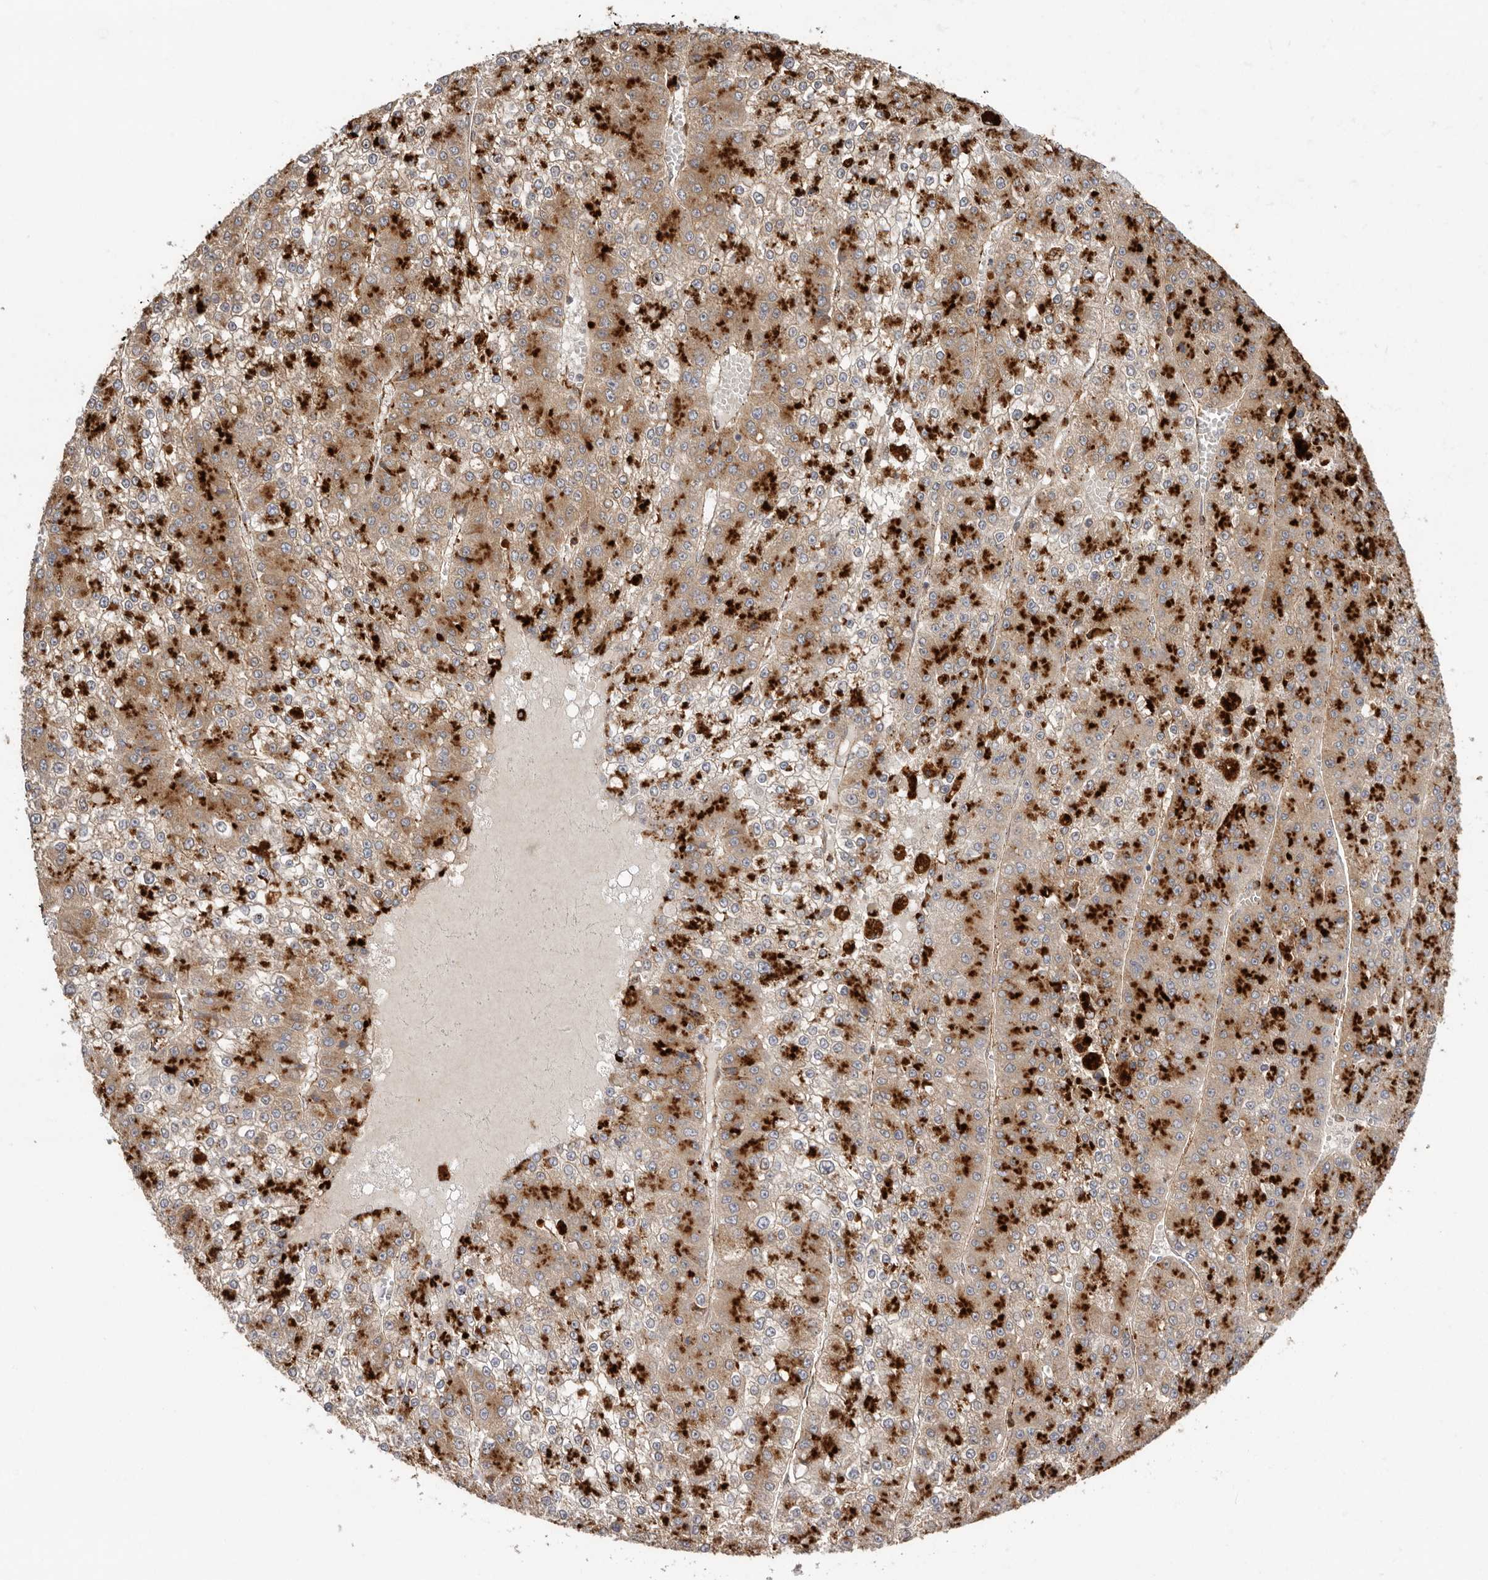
{"staining": {"intensity": "strong", "quantity": "25%-75%", "location": "cytoplasmic/membranous"}, "tissue": "liver cancer", "cell_type": "Tumor cells", "image_type": "cancer", "snomed": [{"axis": "morphology", "description": "Carcinoma, Hepatocellular, NOS"}, {"axis": "topography", "description": "Liver"}], "caption": "There is high levels of strong cytoplasmic/membranous positivity in tumor cells of liver cancer (hepatocellular carcinoma), as demonstrated by immunohistochemical staining (brown color).", "gene": "GRN", "patient": {"sex": "female", "age": 73}}